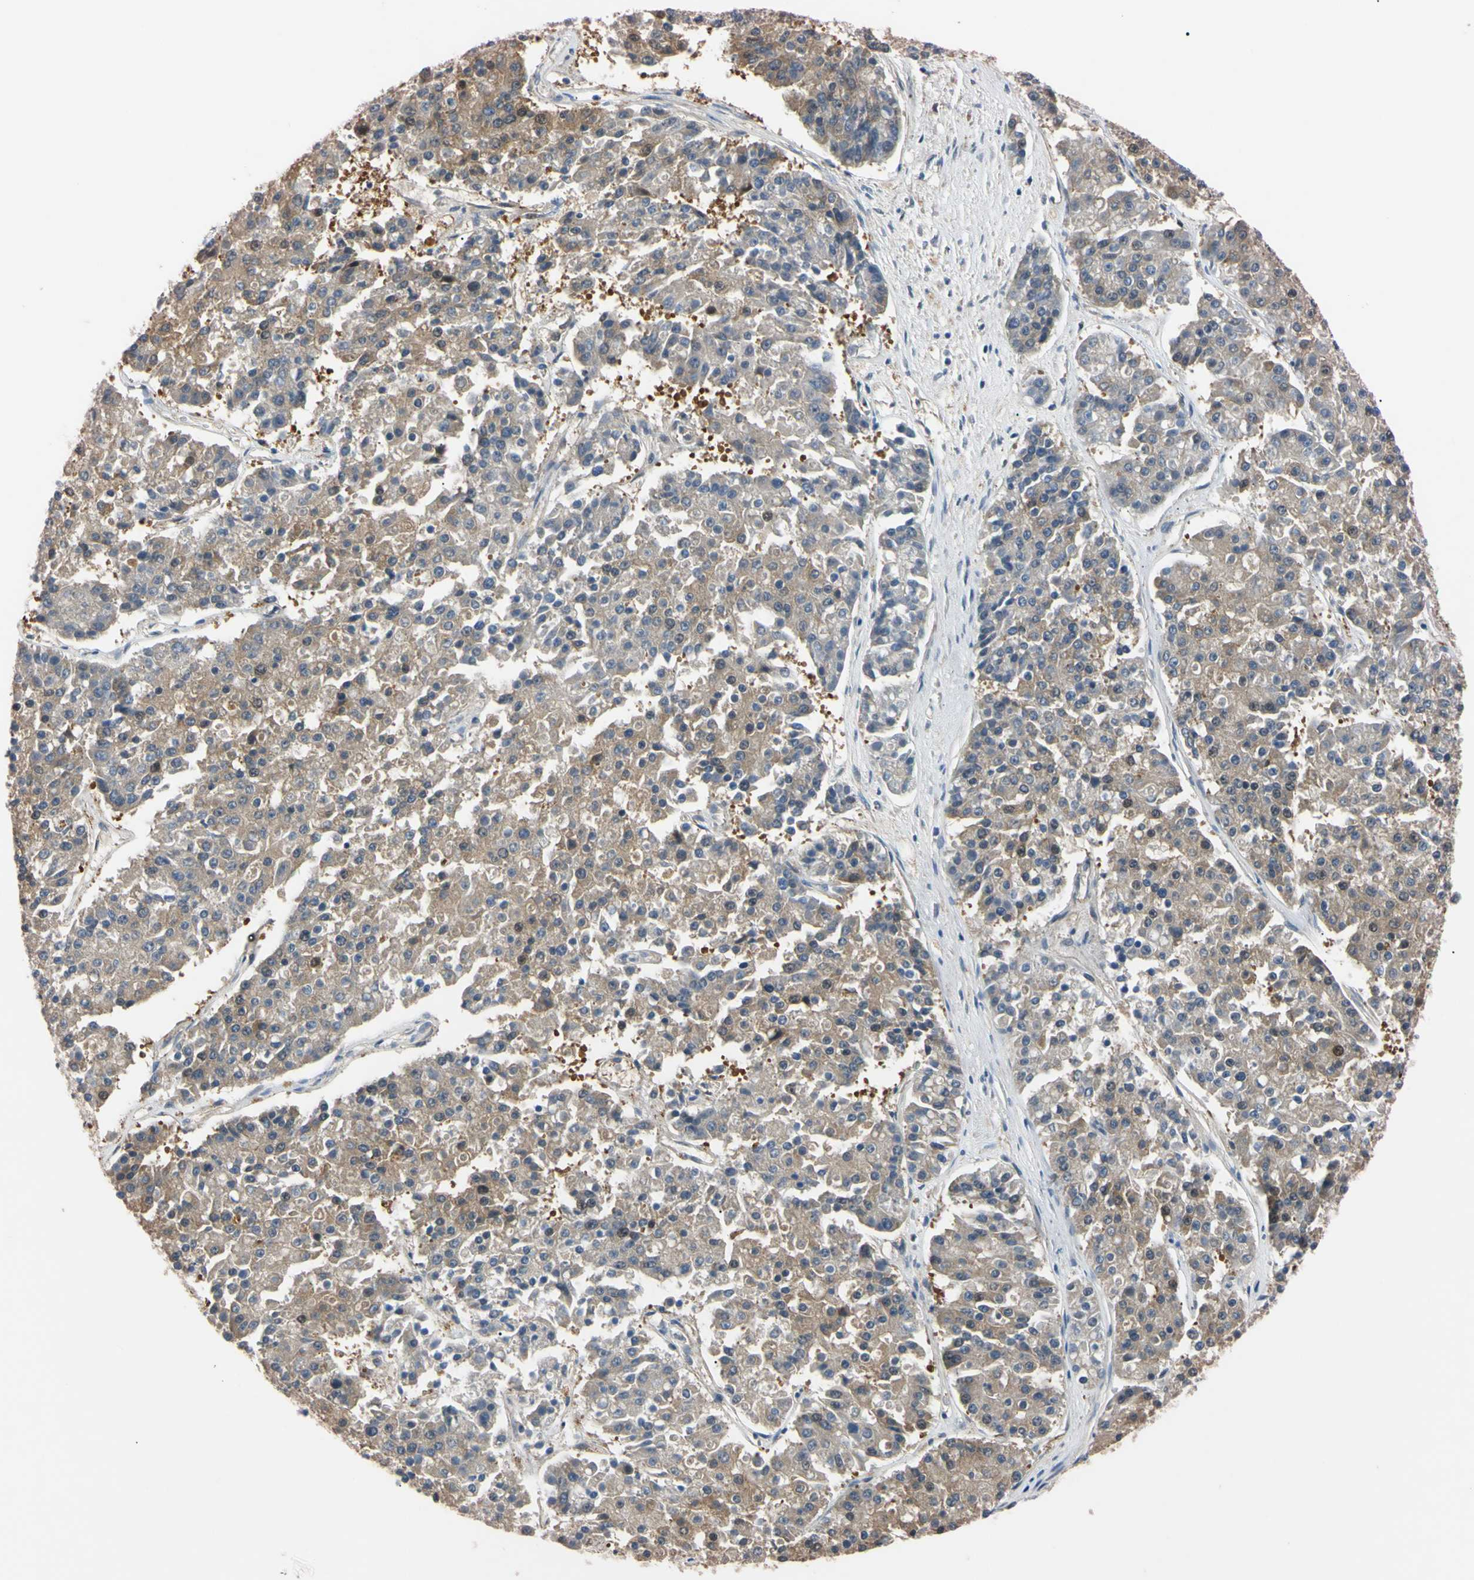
{"staining": {"intensity": "weak", "quantity": ">75%", "location": "cytoplasmic/membranous"}, "tissue": "pancreatic cancer", "cell_type": "Tumor cells", "image_type": "cancer", "snomed": [{"axis": "morphology", "description": "Adenocarcinoma, NOS"}, {"axis": "topography", "description": "Pancreas"}], "caption": "DAB immunohistochemical staining of human pancreatic adenocarcinoma demonstrates weak cytoplasmic/membranous protein staining in about >75% of tumor cells.", "gene": "RARS1", "patient": {"sex": "male", "age": 50}}